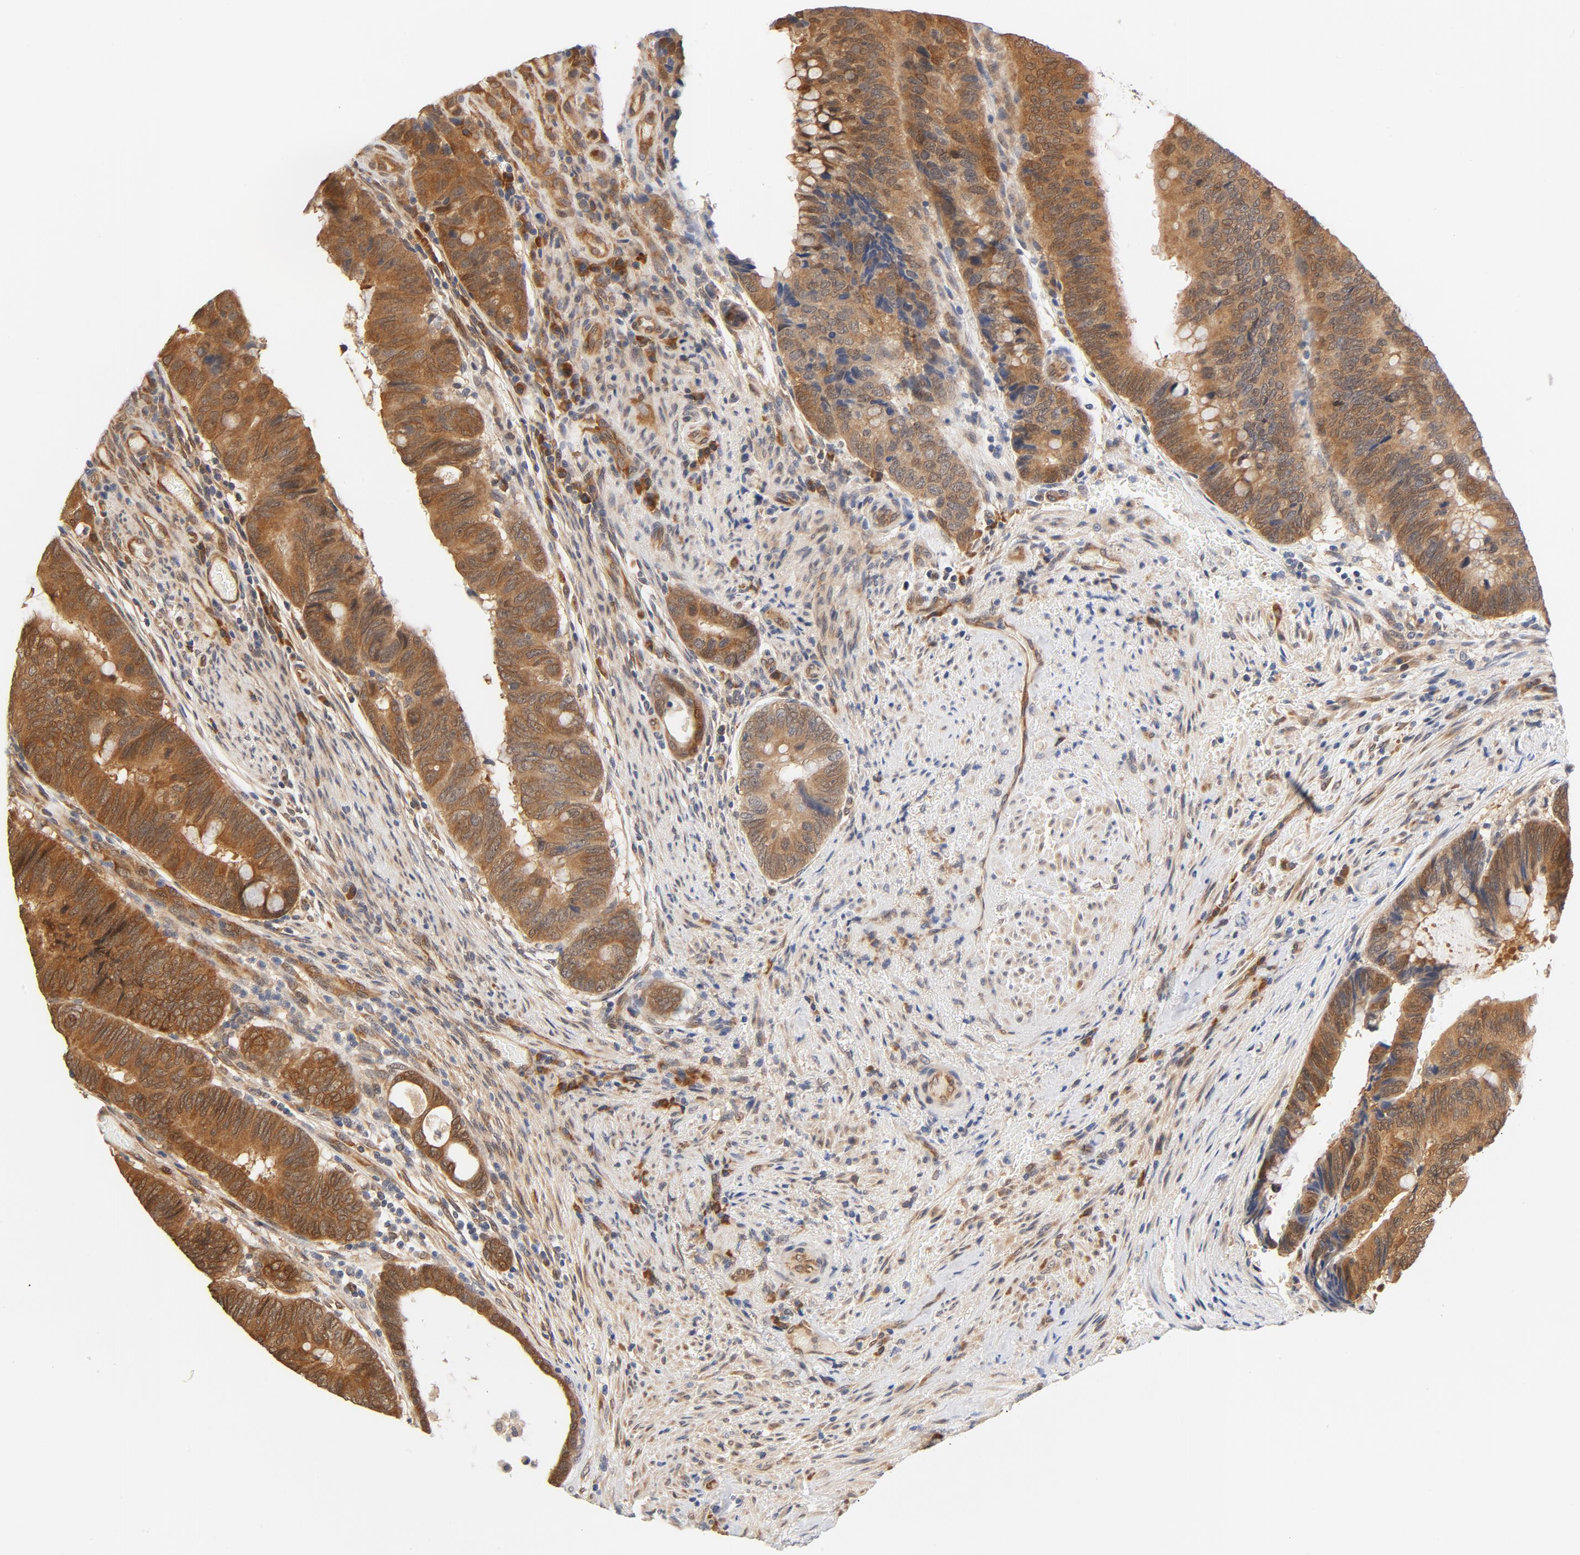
{"staining": {"intensity": "moderate", "quantity": ">75%", "location": "cytoplasmic/membranous"}, "tissue": "colorectal cancer", "cell_type": "Tumor cells", "image_type": "cancer", "snomed": [{"axis": "morphology", "description": "Normal tissue, NOS"}, {"axis": "morphology", "description": "Adenocarcinoma, NOS"}, {"axis": "topography", "description": "Rectum"}], "caption": "The micrograph demonstrates a brown stain indicating the presence of a protein in the cytoplasmic/membranous of tumor cells in adenocarcinoma (colorectal). (Brightfield microscopy of DAB IHC at high magnification).", "gene": "EIF4E", "patient": {"sex": "male", "age": 92}}